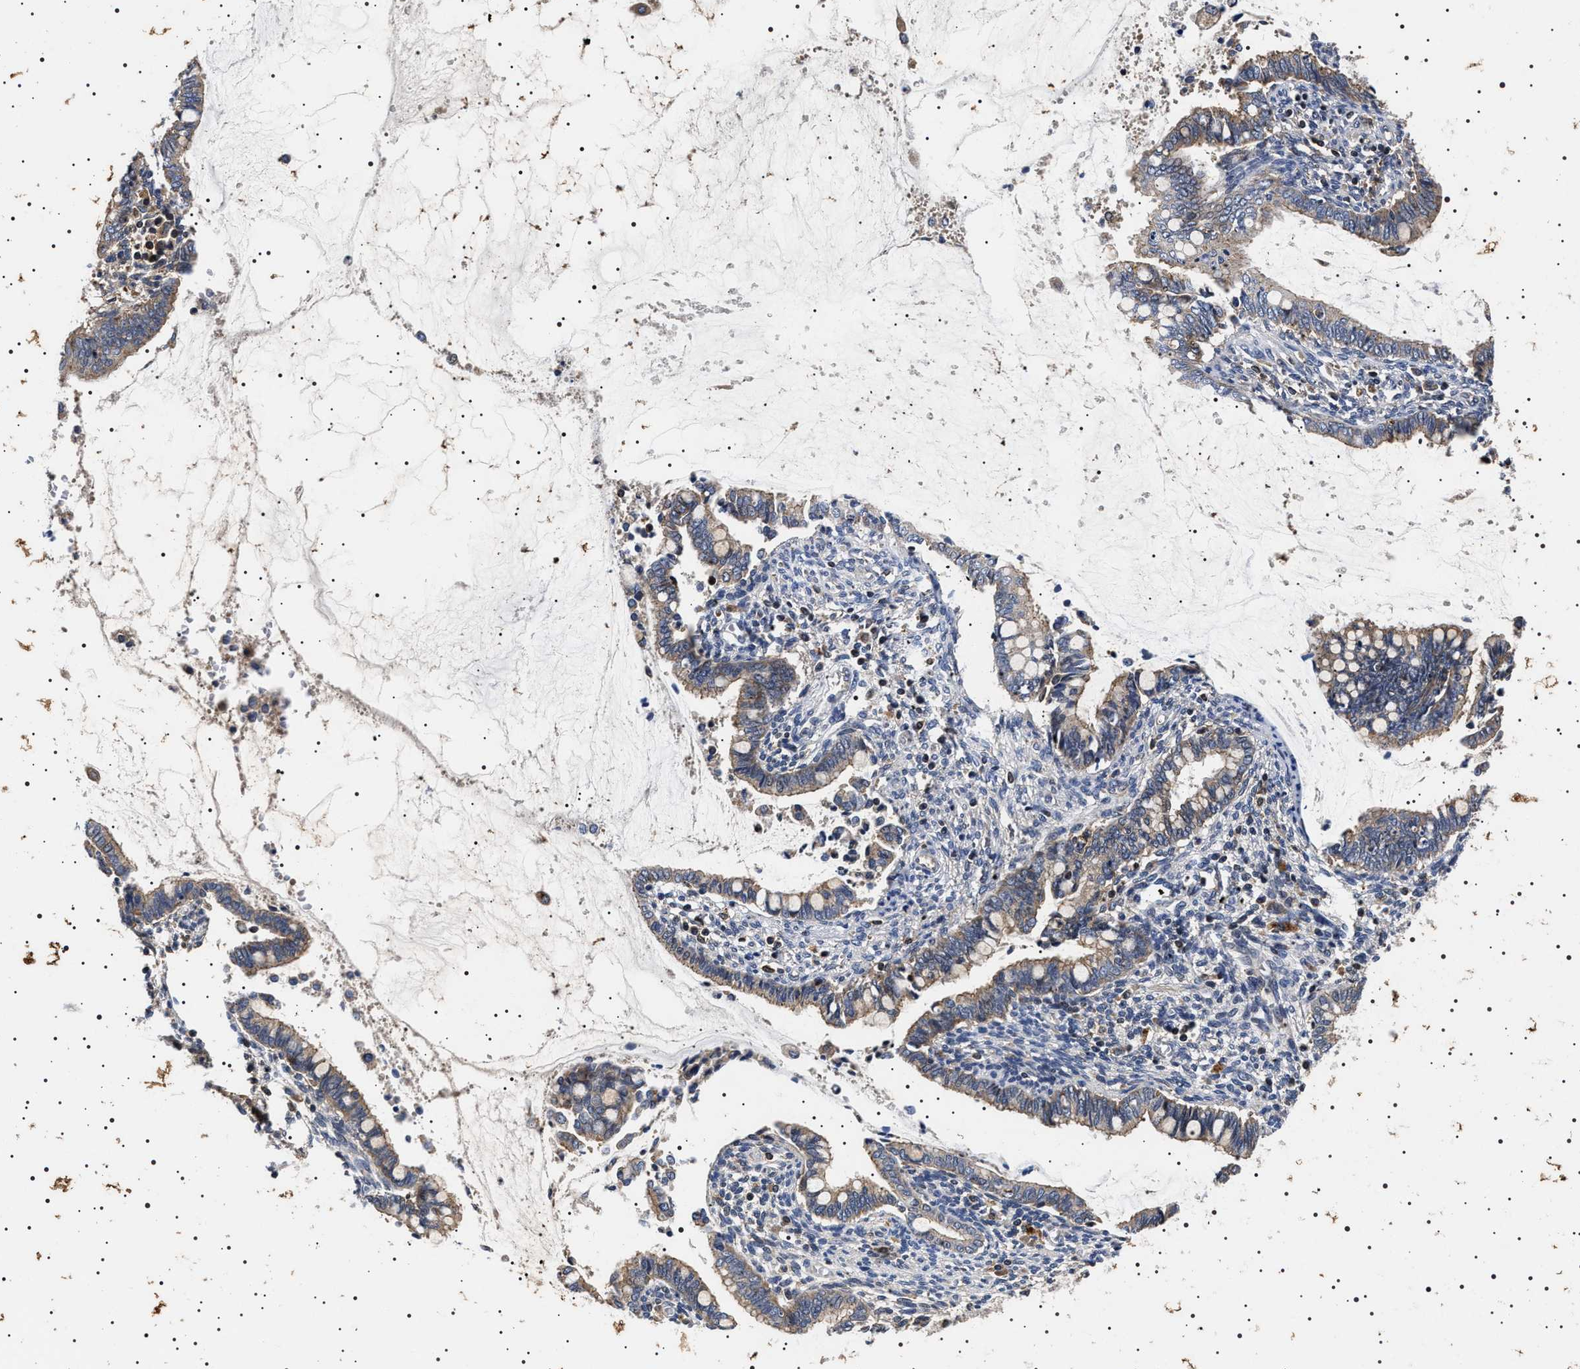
{"staining": {"intensity": "weak", "quantity": "25%-75%", "location": "cytoplasmic/membranous"}, "tissue": "cervical cancer", "cell_type": "Tumor cells", "image_type": "cancer", "snomed": [{"axis": "morphology", "description": "Adenocarcinoma, NOS"}, {"axis": "topography", "description": "Cervix"}], "caption": "Immunohistochemistry (DAB (3,3'-diaminobenzidine)) staining of adenocarcinoma (cervical) demonstrates weak cytoplasmic/membranous protein positivity in about 25%-75% of tumor cells.", "gene": "SLC4A7", "patient": {"sex": "female", "age": 44}}